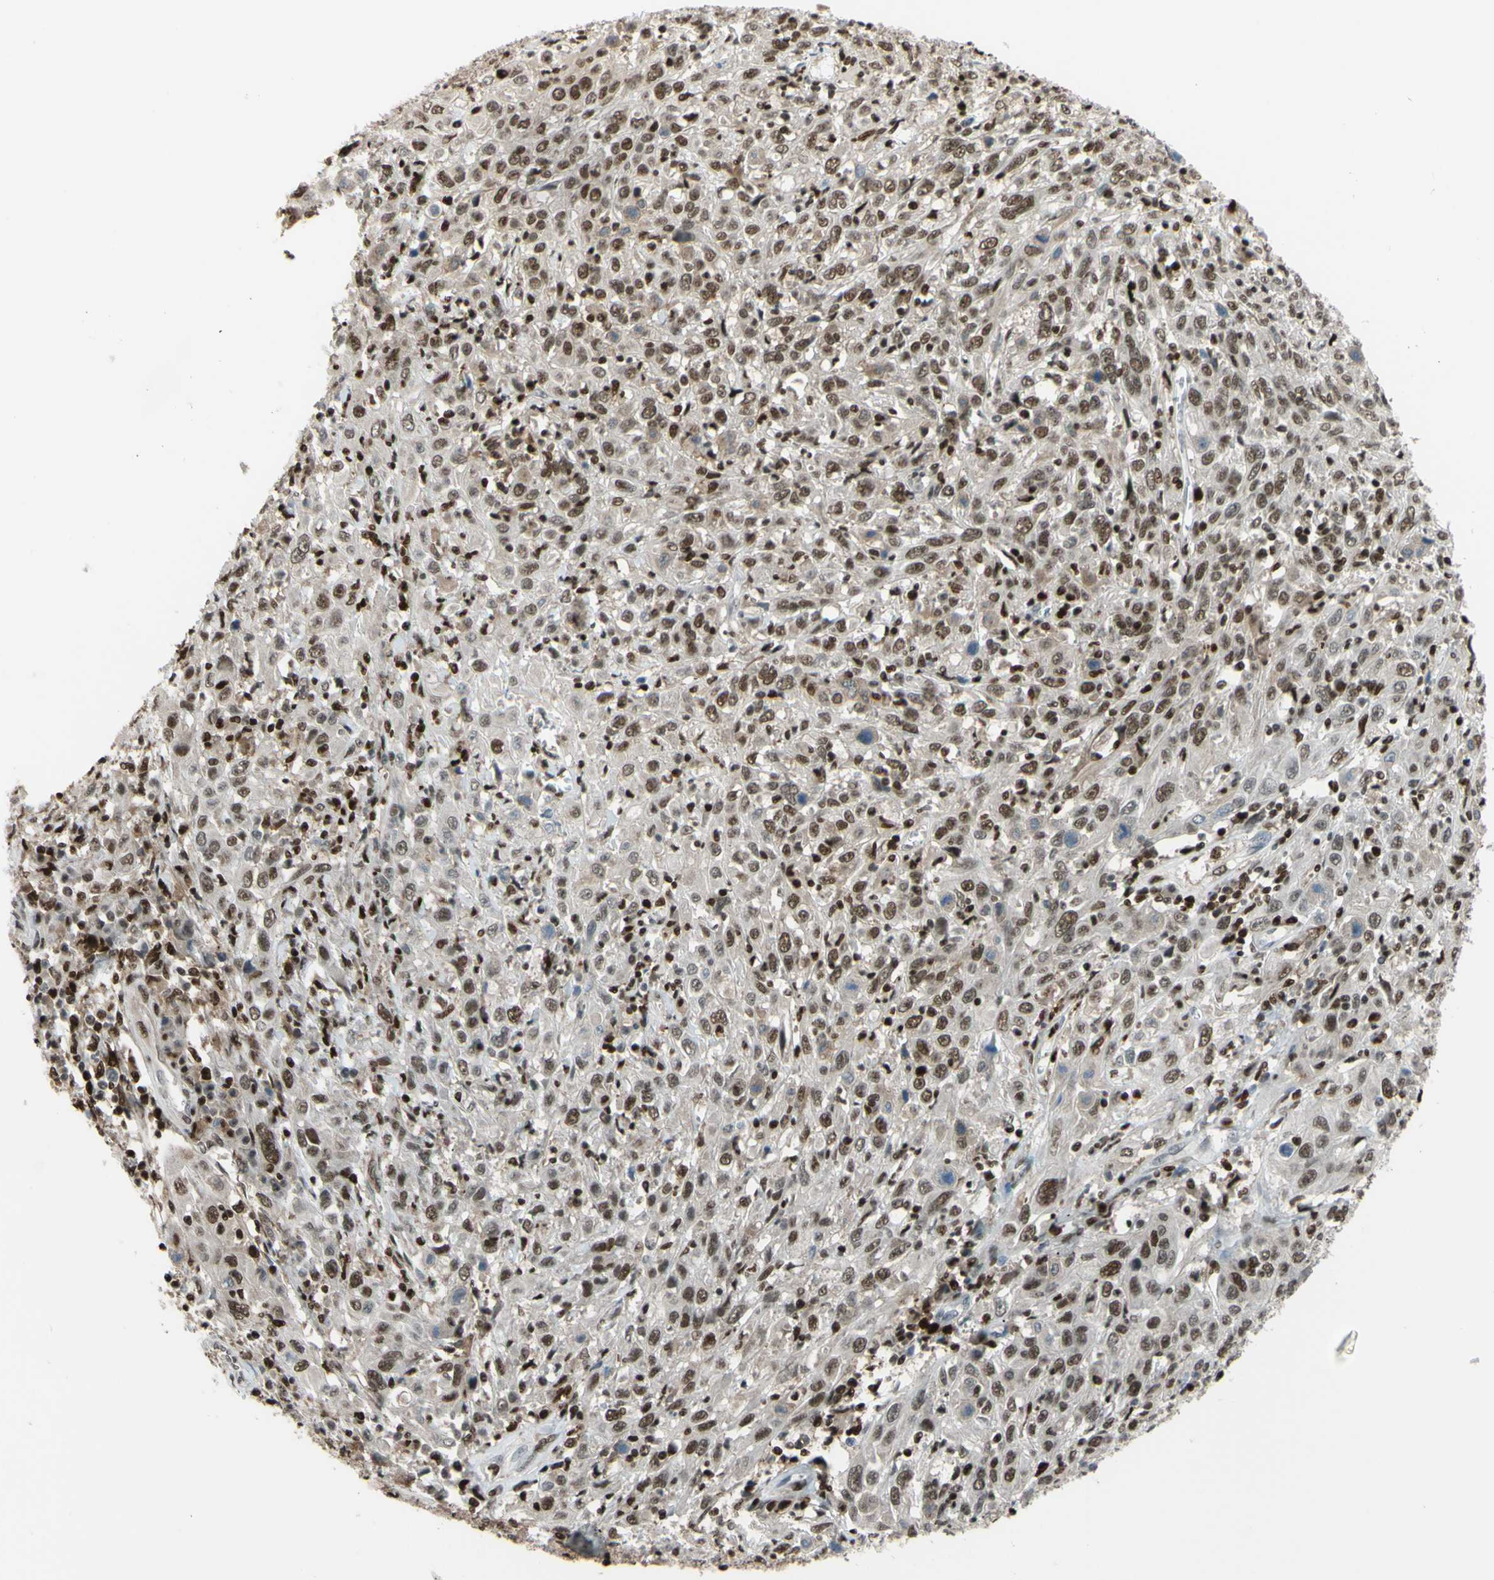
{"staining": {"intensity": "moderate", "quantity": ">75%", "location": "cytoplasmic/membranous,nuclear"}, "tissue": "cervical cancer", "cell_type": "Tumor cells", "image_type": "cancer", "snomed": [{"axis": "morphology", "description": "Squamous cell carcinoma, NOS"}, {"axis": "topography", "description": "Cervix"}], "caption": "Immunohistochemistry (IHC) of human cervical squamous cell carcinoma demonstrates medium levels of moderate cytoplasmic/membranous and nuclear expression in approximately >75% of tumor cells.", "gene": "FKBP5", "patient": {"sex": "female", "age": 46}}